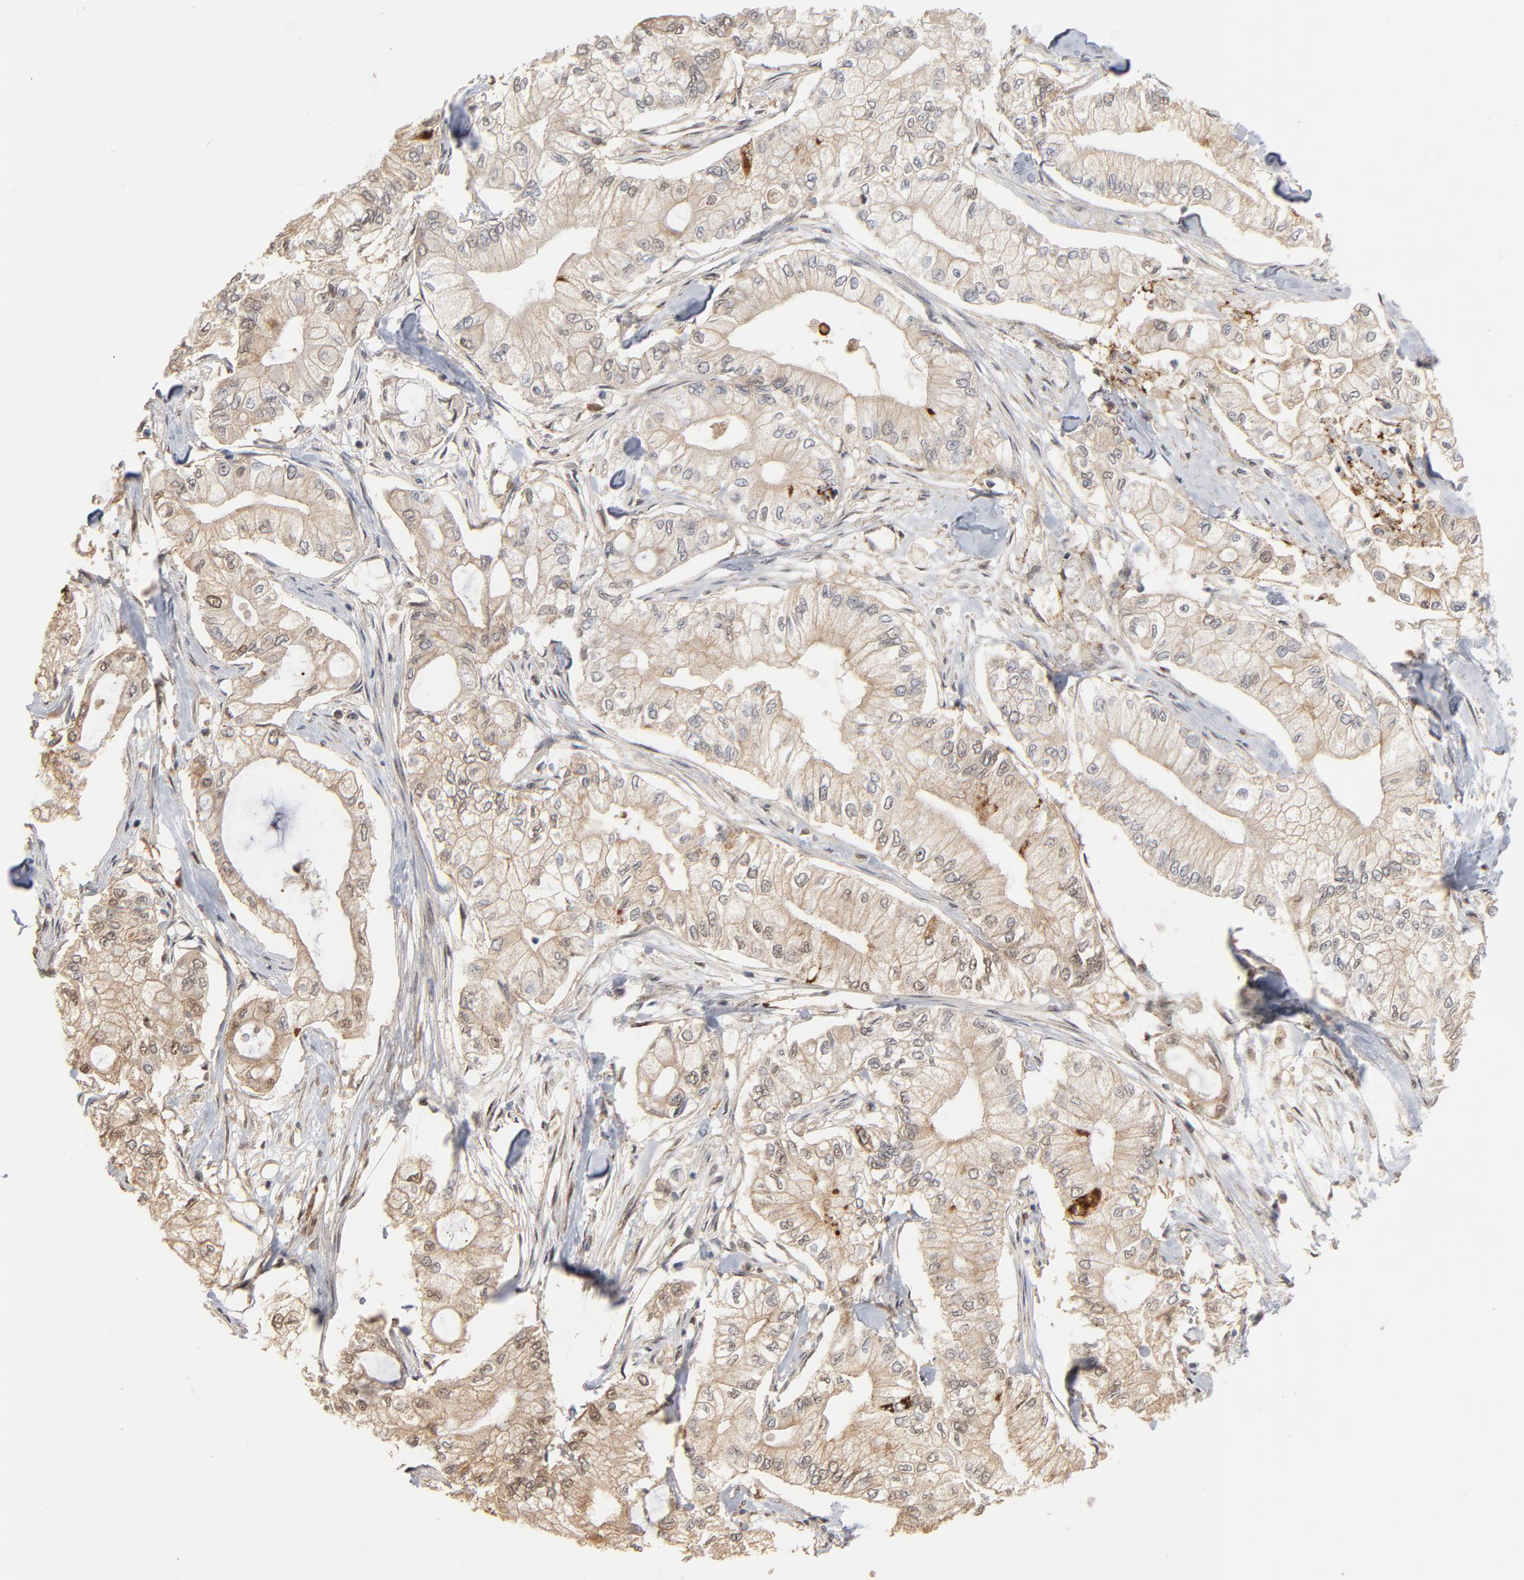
{"staining": {"intensity": "weak", "quantity": "25%-75%", "location": "cytoplasmic/membranous"}, "tissue": "pancreatic cancer", "cell_type": "Tumor cells", "image_type": "cancer", "snomed": [{"axis": "morphology", "description": "Adenocarcinoma, NOS"}, {"axis": "topography", "description": "Pancreas"}], "caption": "A brown stain labels weak cytoplasmic/membranous positivity of a protein in pancreatic cancer tumor cells.", "gene": "EPCAM", "patient": {"sex": "male", "age": 79}}